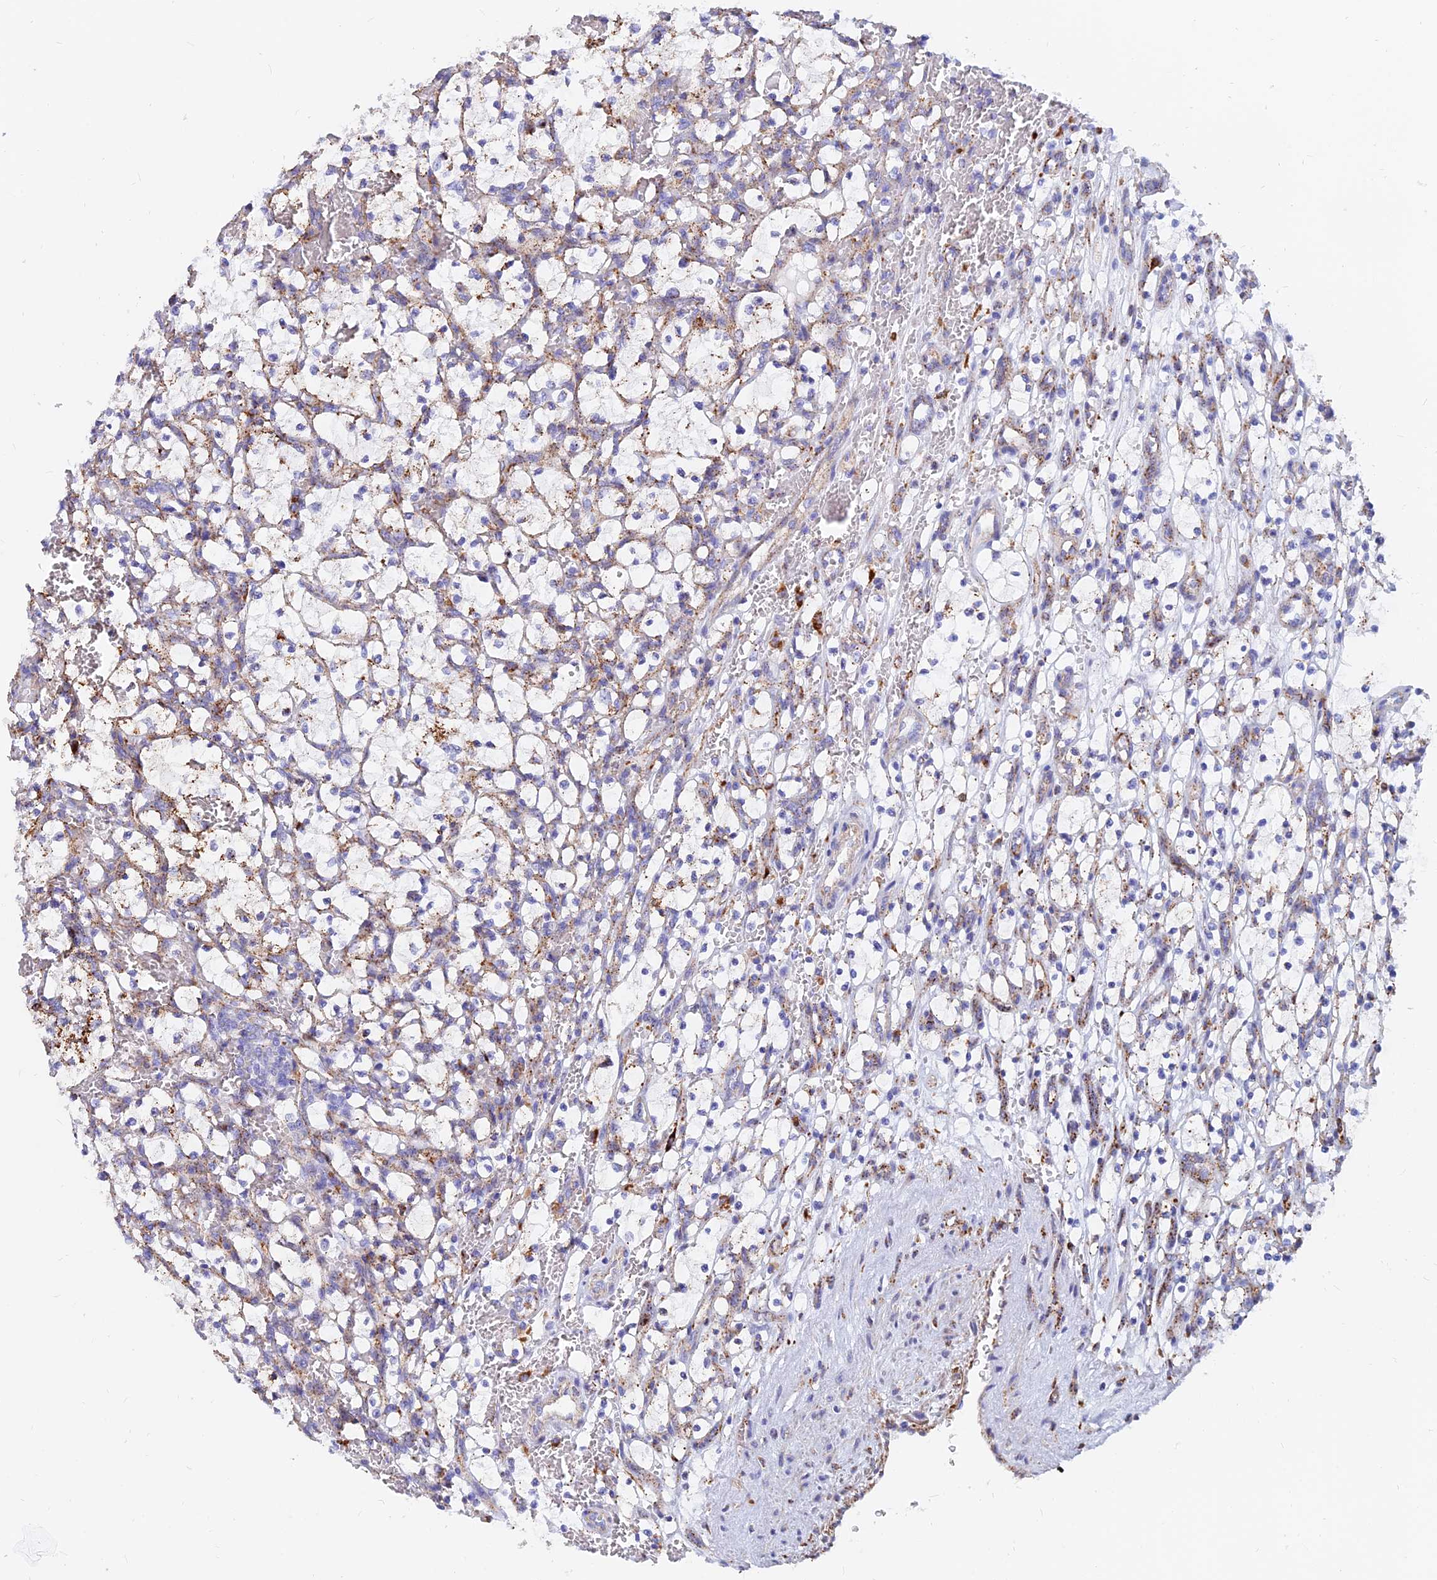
{"staining": {"intensity": "moderate", "quantity": "25%-75%", "location": "cytoplasmic/membranous"}, "tissue": "renal cancer", "cell_type": "Tumor cells", "image_type": "cancer", "snomed": [{"axis": "morphology", "description": "Adenocarcinoma, NOS"}, {"axis": "topography", "description": "Kidney"}], "caption": "Moderate cytoplasmic/membranous expression is identified in about 25%-75% of tumor cells in renal cancer (adenocarcinoma).", "gene": "SPNS1", "patient": {"sex": "female", "age": 69}}